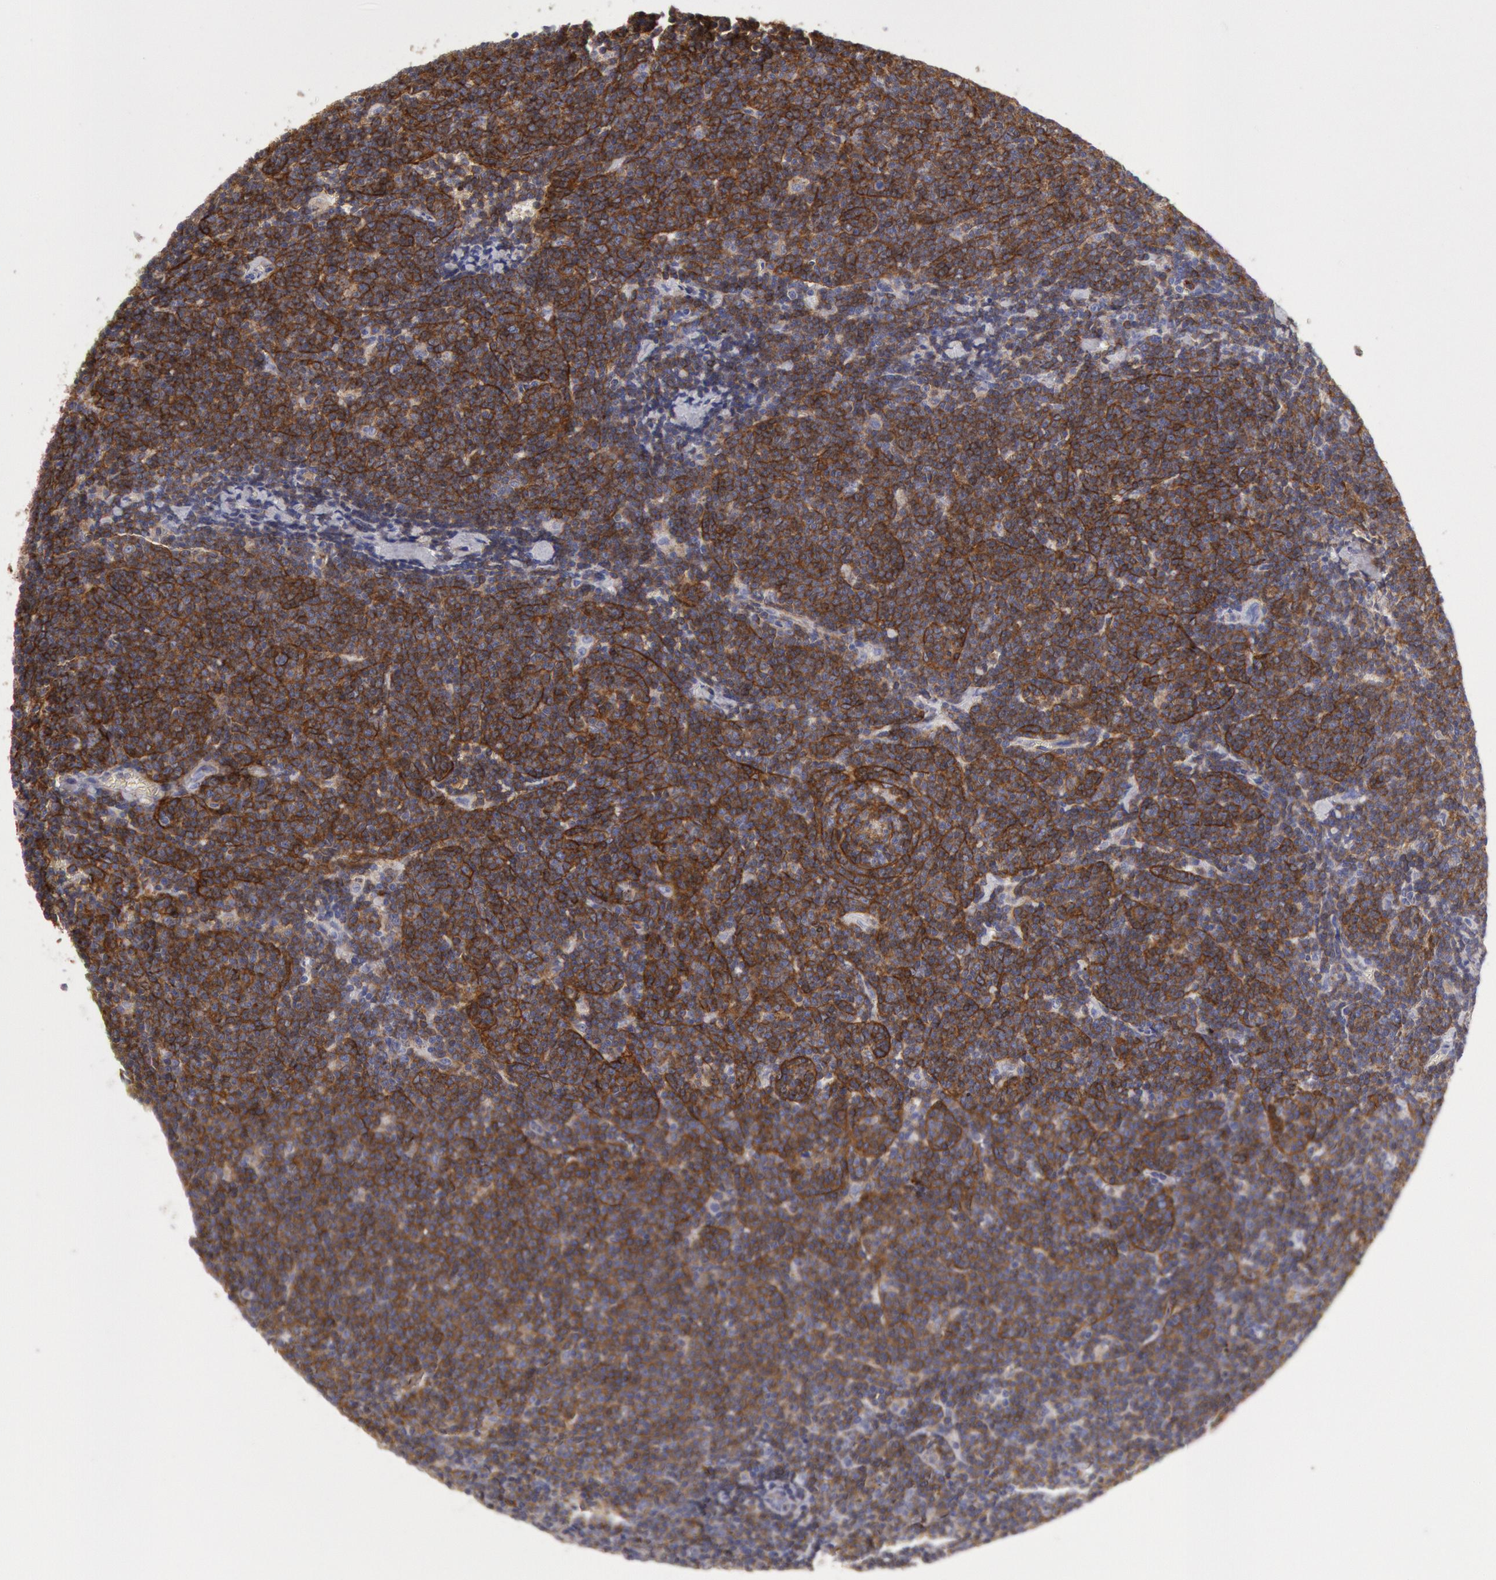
{"staining": {"intensity": "moderate", "quantity": "25%-75%", "location": "cytoplasmic/membranous"}, "tissue": "lymphoma", "cell_type": "Tumor cells", "image_type": "cancer", "snomed": [{"axis": "morphology", "description": "Malignant lymphoma, non-Hodgkin's type, Low grade"}, {"axis": "topography", "description": "Lymph node"}], "caption": "A brown stain highlights moderate cytoplasmic/membranous positivity of a protein in human lymphoma tumor cells.", "gene": "FLOT1", "patient": {"sex": "male", "age": 65}}